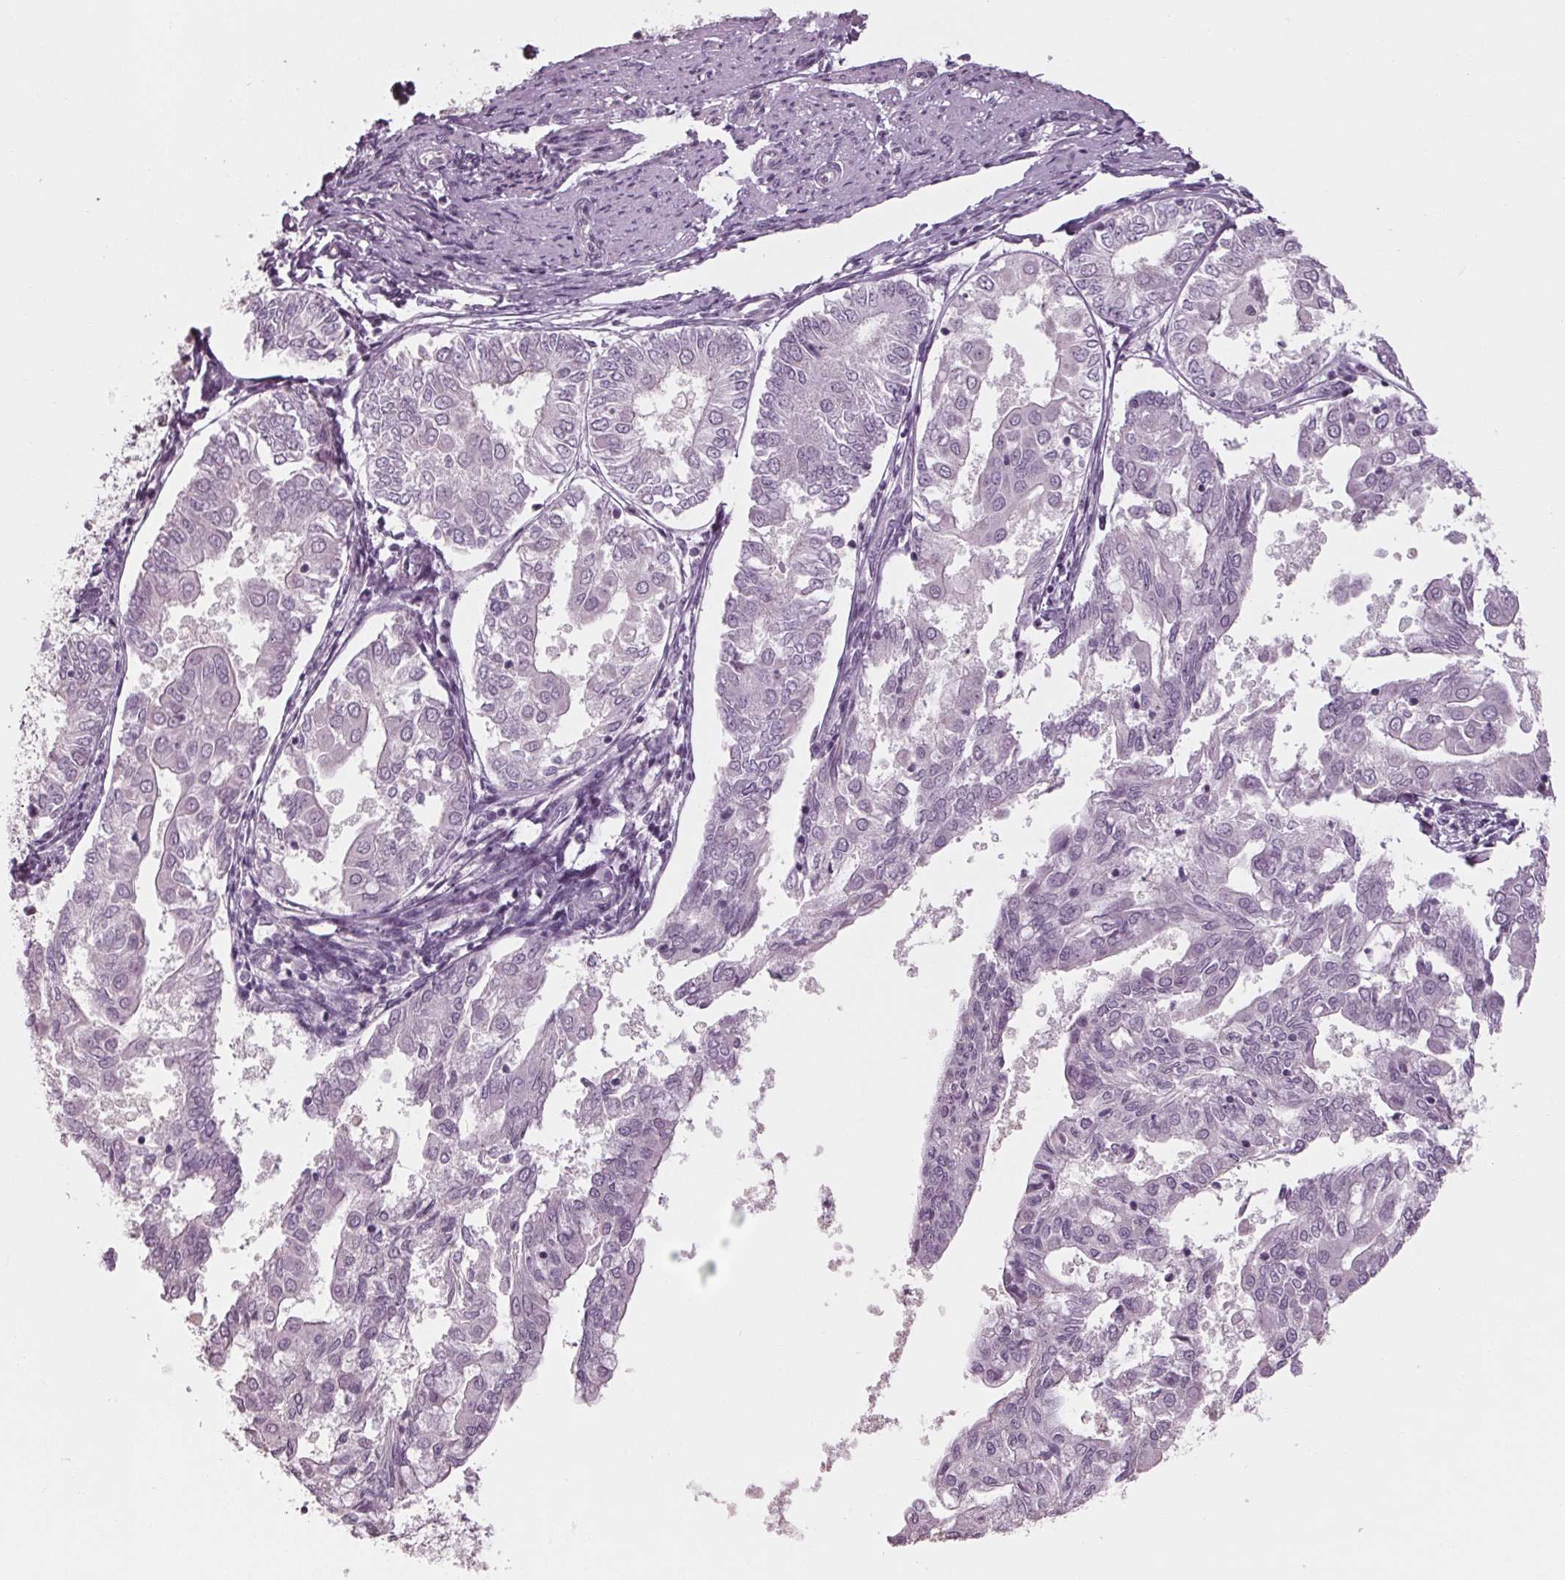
{"staining": {"intensity": "negative", "quantity": "none", "location": "none"}, "tissue": "endometrial cancer", "cell_type": "Tumor cells", "image_type": "cancer", "snomed": [{"axis": "morphology", "description": "Adenocarcinoma, NOS"}, {"axis": "topography", "description": "Endometrium"}], "caption": "Immunohistochemical staining of endometrial cancer (adenocarcinoma) displays no significant positivity in tumor cells.", "gene": "TNNC2", "patient": {"sex": "female", "age": 68}}